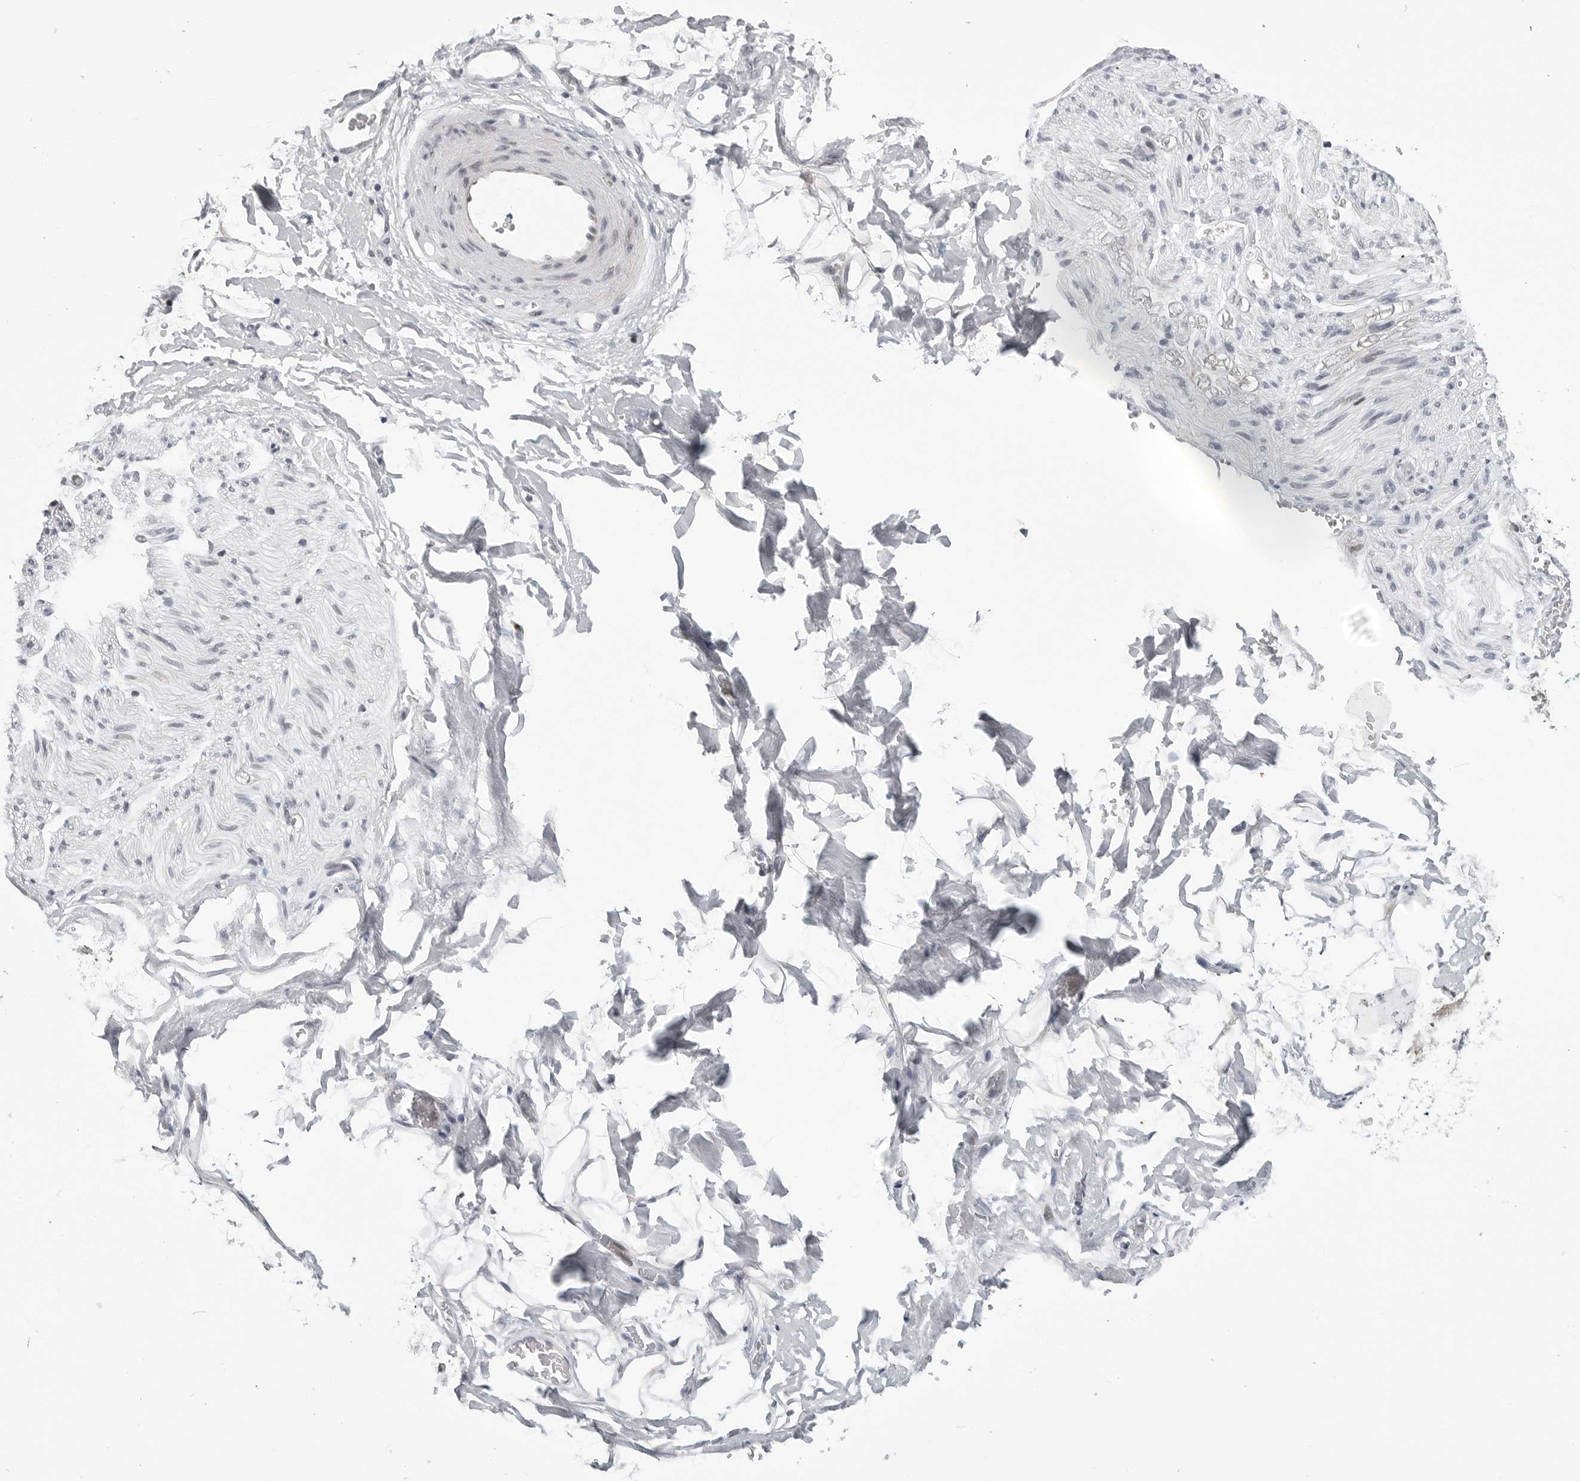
{"staining": {"intensity": "negative", "quantity": "none", "location": "none"}, "tissue": "adipose tissue", "cell_type": "Adipocytes", "image_type": "normal", "snomed": [{"axis": "morphology", "description": "Normal tissue, NOS"}, {"axis": "morphology", "description": "Adenocarcinoma, NOS"}, {"axis": "topography", "description": "Pancreas"}, {"axis": "topography", "description": "Peripheral nerve tissue"}], "caption": "This micrograph is of unremarkable adipose tissue stained with immunohistochemistry to label a protein in brown with the nuclei are counter-stained blue. There is no expression in adipocytes.", "gene": "CDK20", "patient": {"sex": "male", "age": 59}}